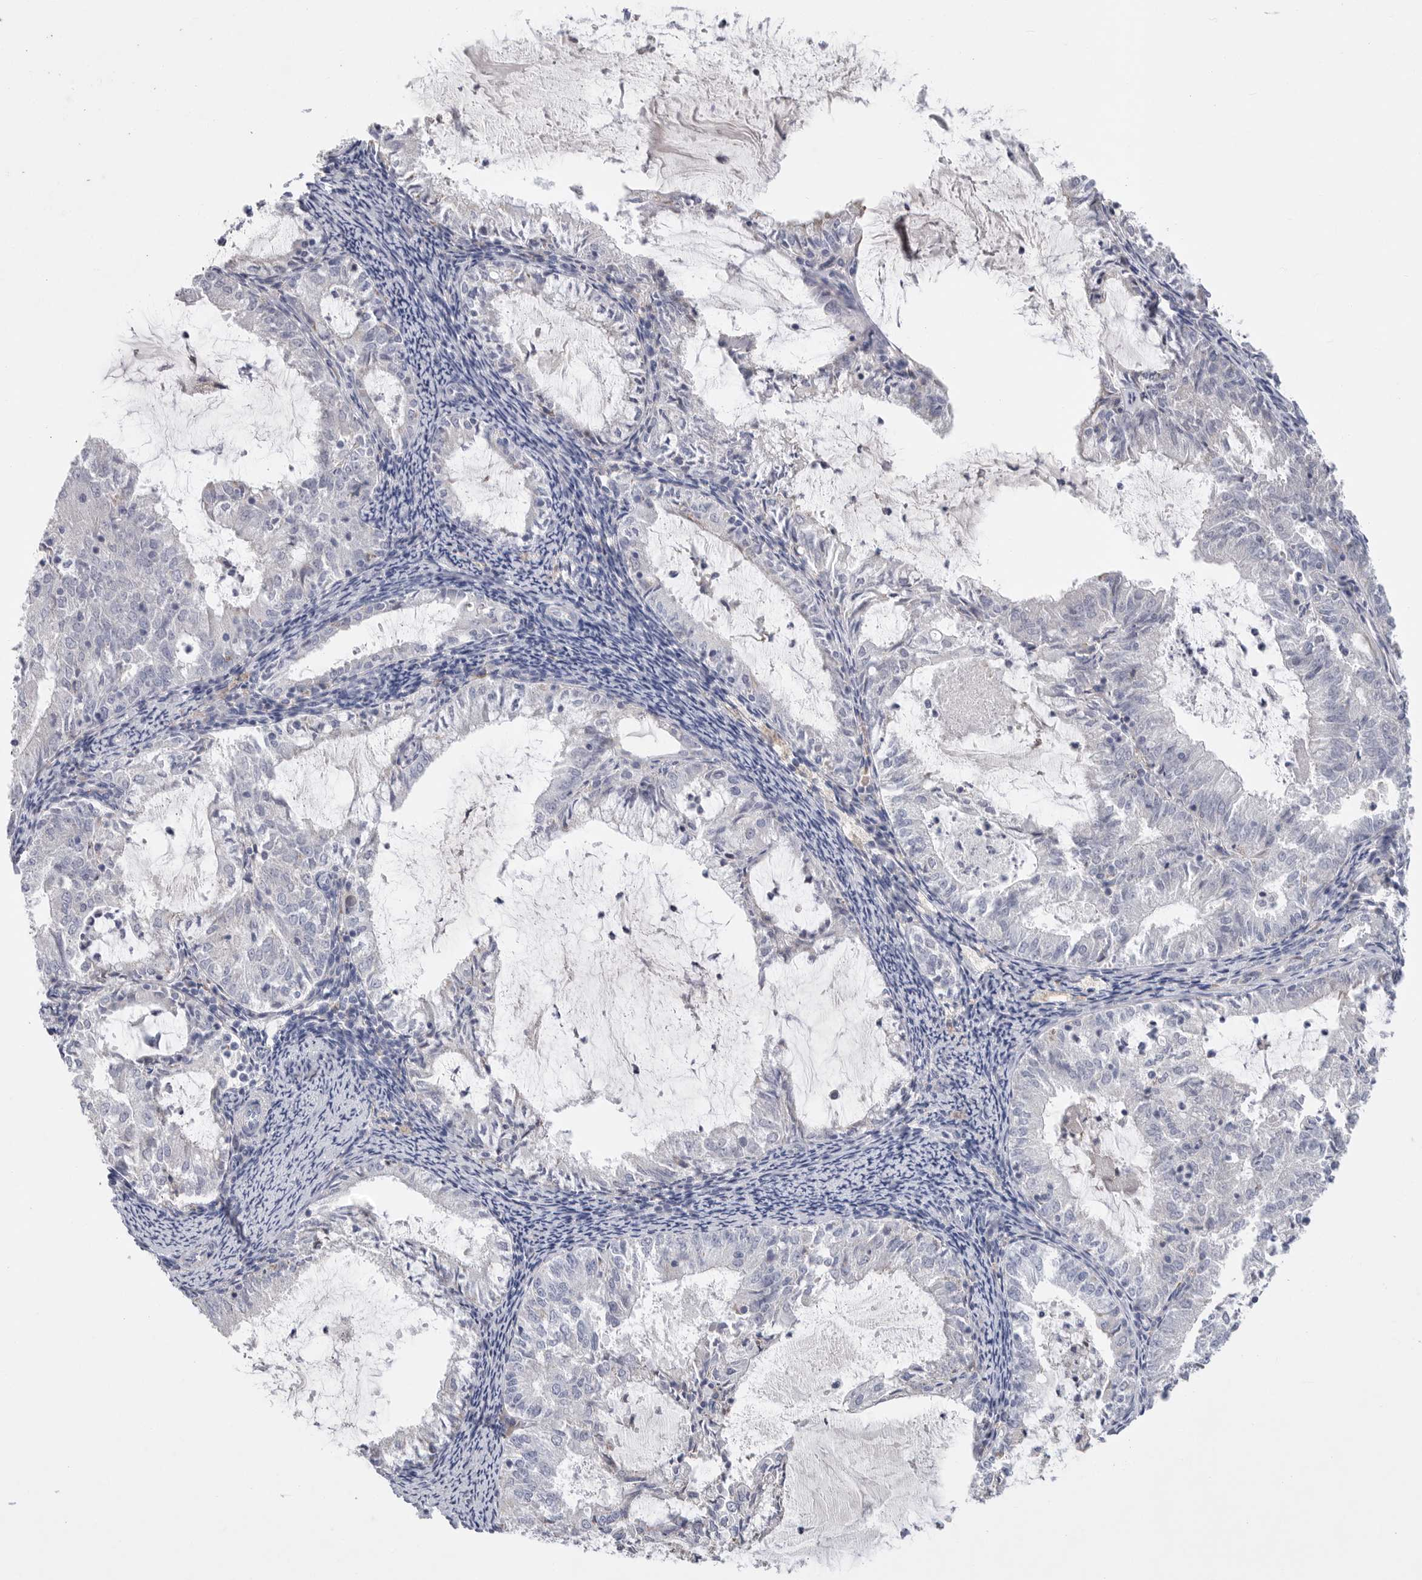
{"staining": {"intensity": "negative", "quantity": "none", "location": "none"}, "tissue": "endometrial cancer", "cell_type": "Tumor cells", "image_type": "cancer", "snomed": [{"axis": "morphology", "description": "Adenocarcinoma, NOS"}, {"axis": "topography", "description": "Endometrium"}], "caption": "A histopathology image of endometrial cancer (adenocarcinoma) stained for a protein displays no brown staining in tumor cells.", "gene": "CAMK2B", "patient": {"sex": "female", "age": 57}}